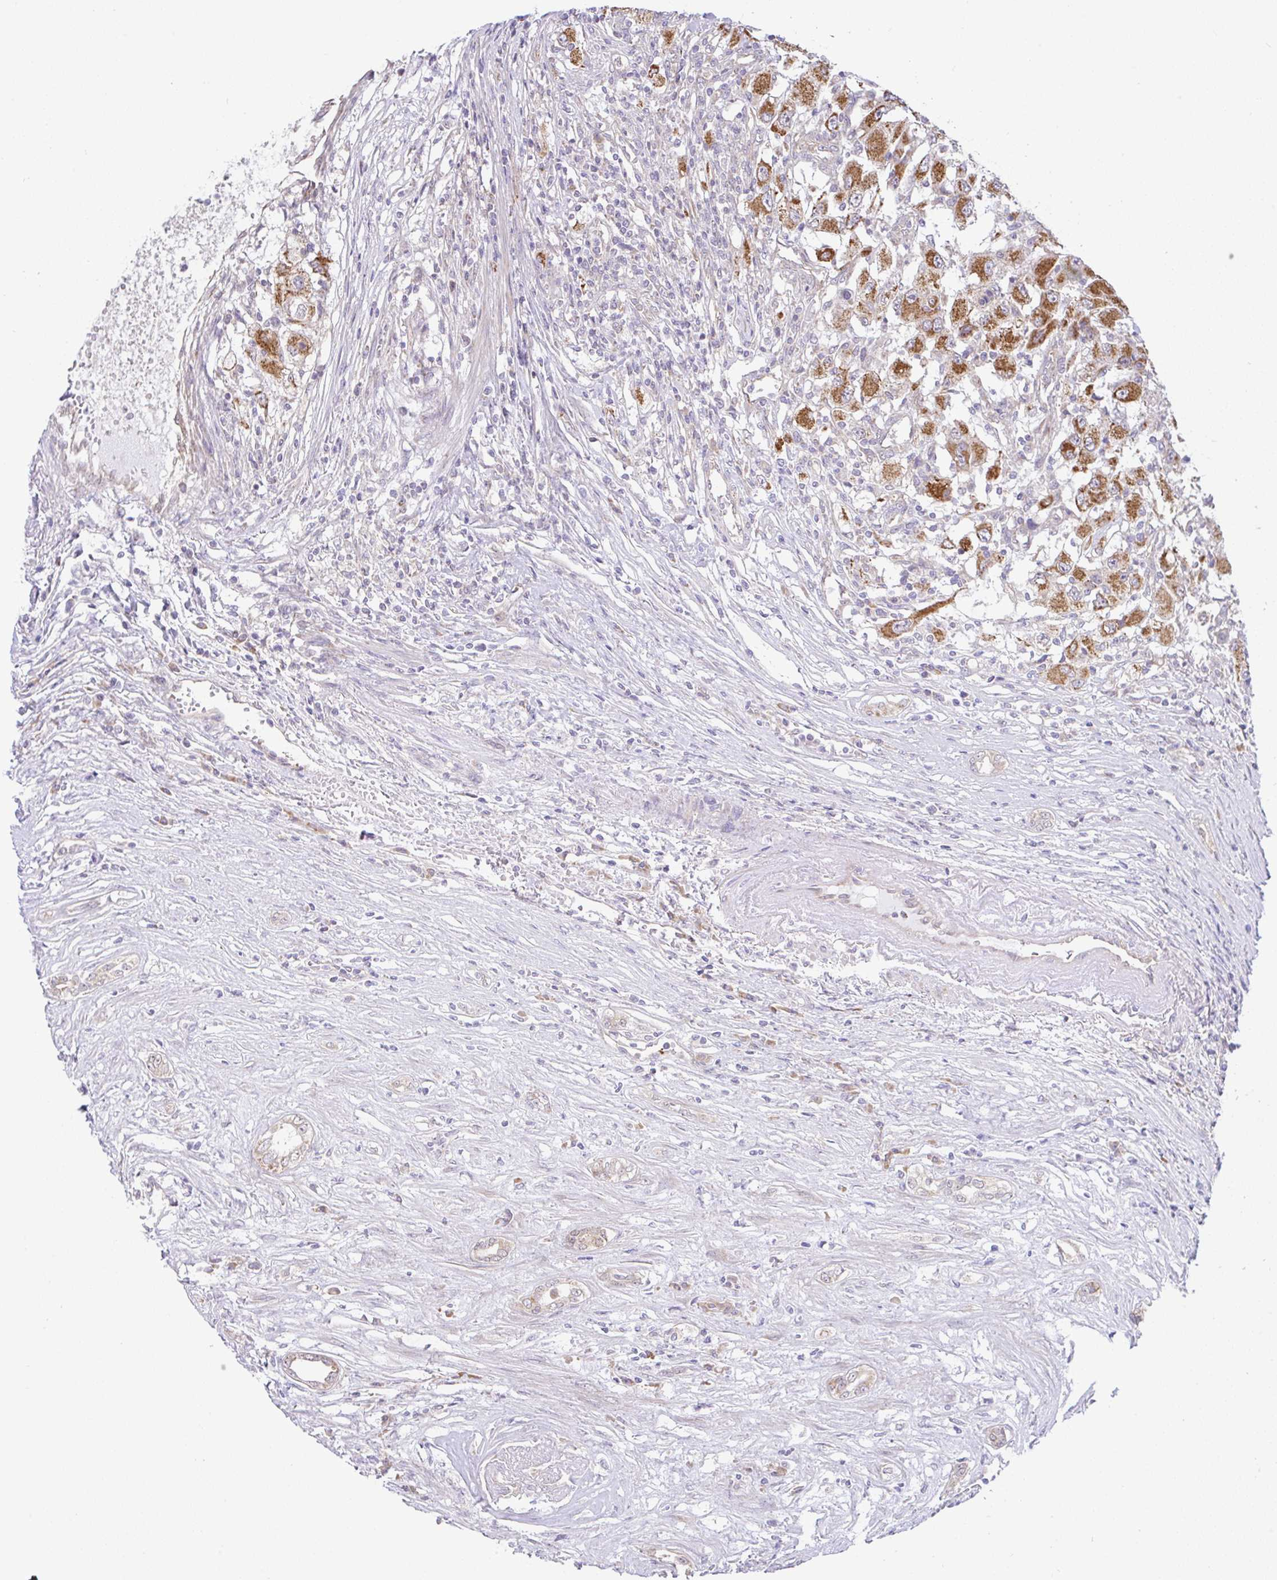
{"staining": {"intensity": "strong", "quantity": ">75%", "location": "cytoplasmic/membranous"}, "tissue": "renal cancer", "cell_type": "Tumor cells", "image_type": "cancer", "snomed": [{"axis": "morphology", "description": "Adenocarcinoma, NOS"}, {"axis": "topography", "description": "Kidney"}], "caption": "Tumor cells reveal high levels of strong cytoplasmic/membranous staining in approximately >75% of cells in human renal cancer (adenocarcinoma).", "gene": "DLEU7", "patient": {"sex": "female", "age": 67}}